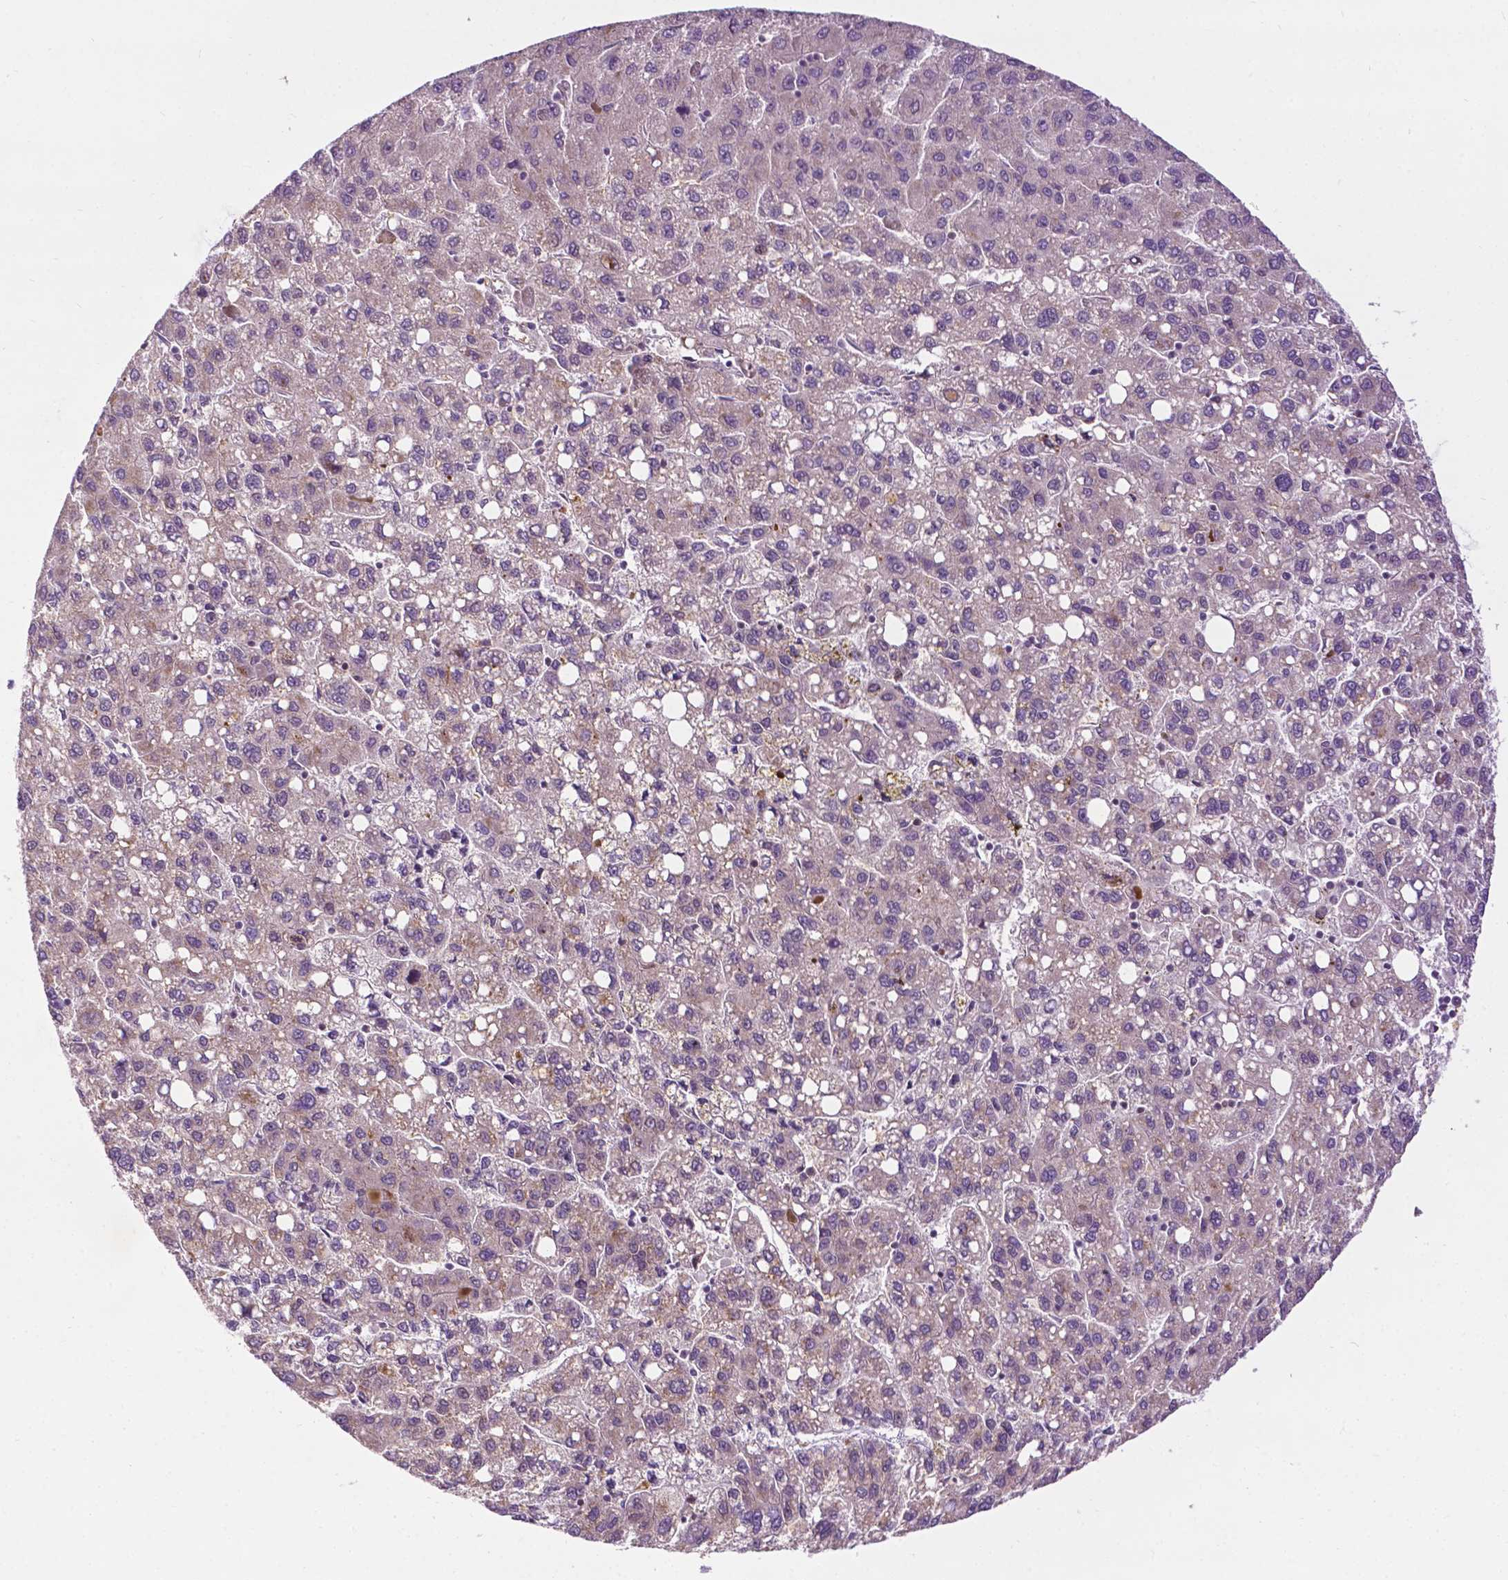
{"staining": {"intensity": "negative", "quantity": "none", "location": "none"}, "tissue": "liver cancer", "cell_type": "Tumor cells", "image_type": "cancer", "snomed": [{"axis": "morphology", "description": "Carcinoma, Hepatocellular, NOS"}, {"axis": "topography", "description": "Liver"}], "caption": "Immunohistochemical staining of human hepatocellular carcinoma (liver) exhibits no significant positivity in tumor cells.", "gene": "ZNF41", "patient": {"sex": "female", "age": 82}}